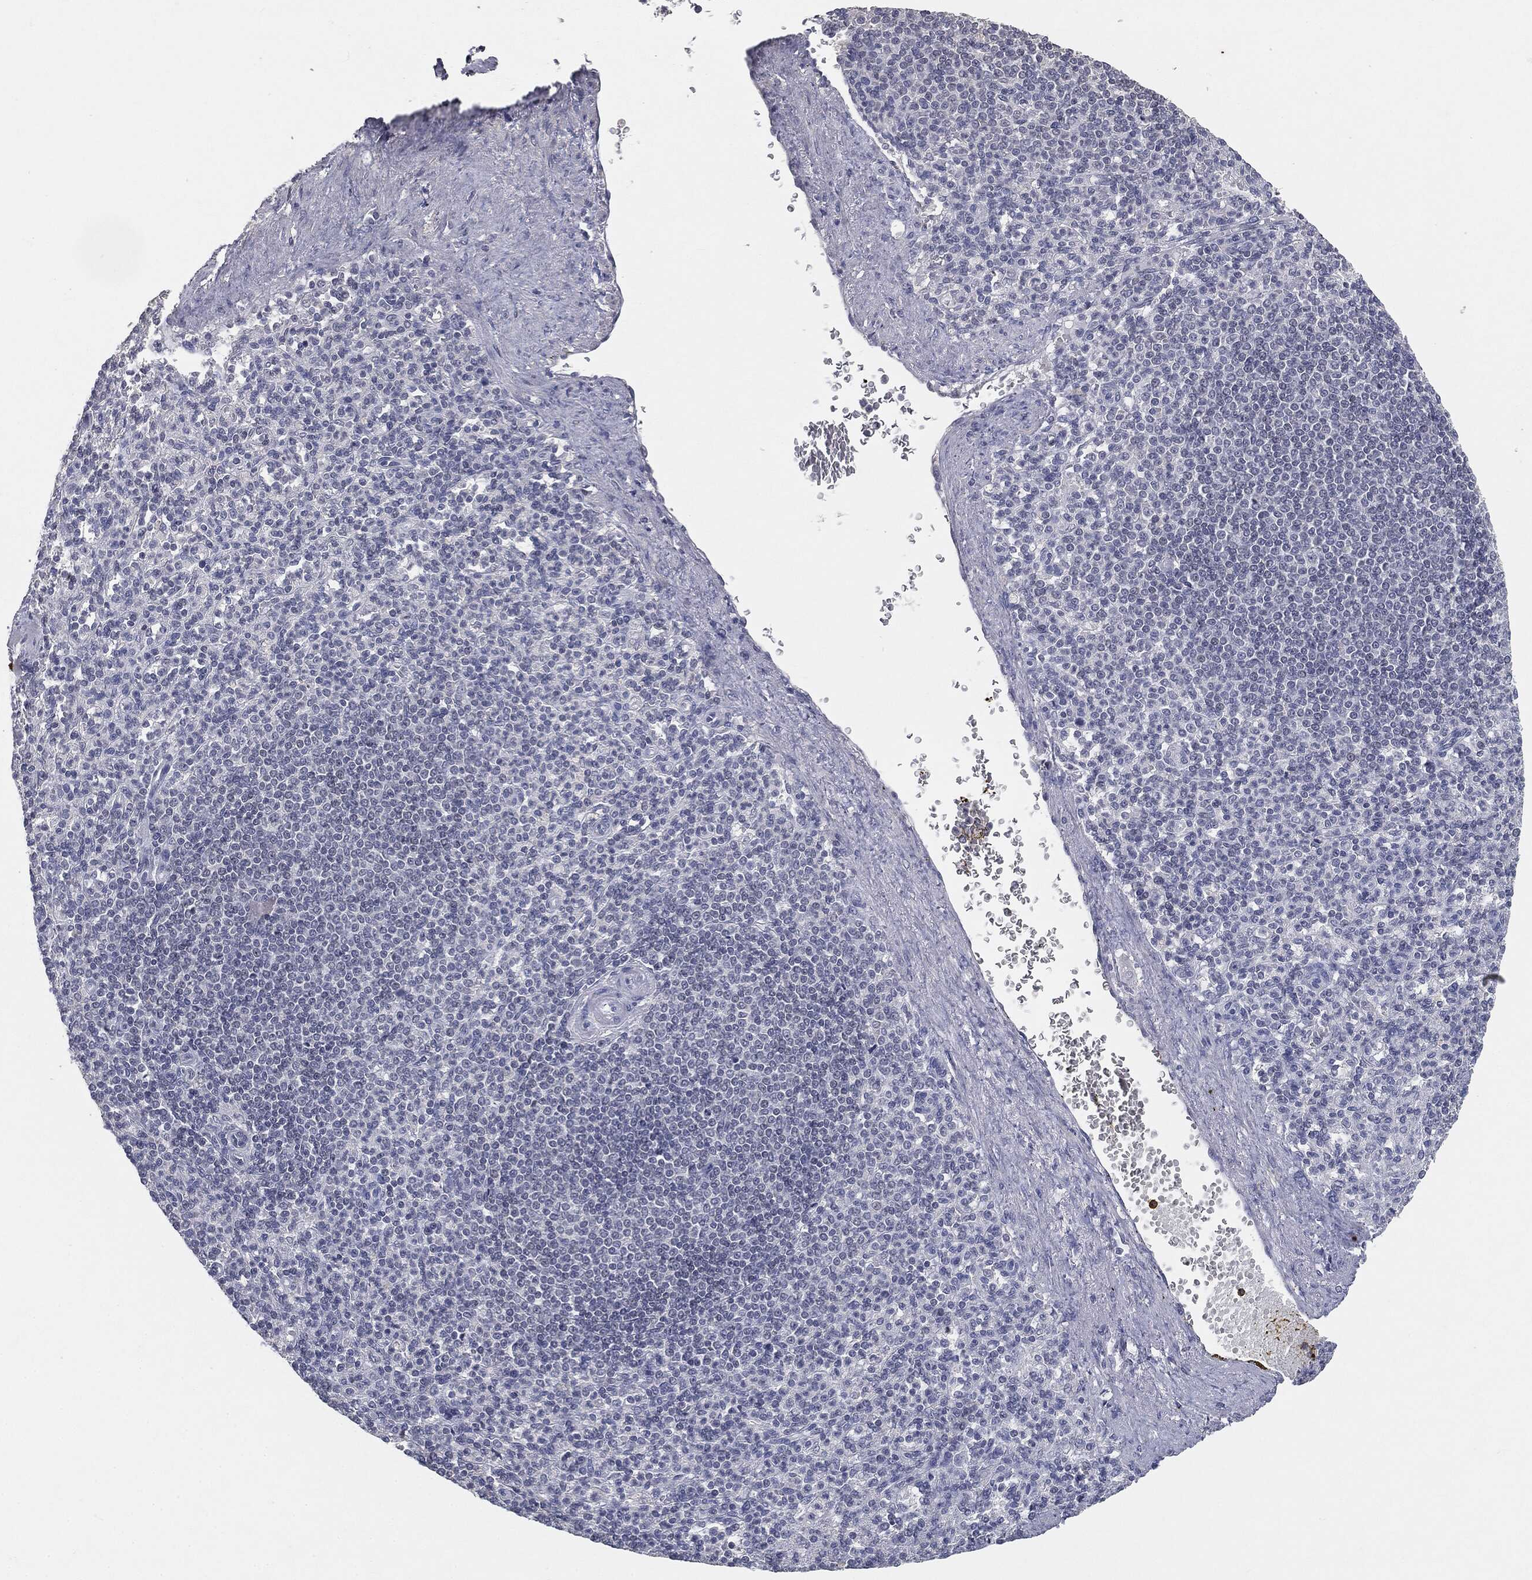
{"staining": {"intensity": "negative", "quantity": "none", "location": "none"}, "tissue": "spleen", "cell_type": "Cells in red pulp", "image_type": "normal", "snomed": [{"axis": "morphology", "description": "Normal tissue, NOS"}, {"axis": "topography", "description": "Spleen"}], "caption": "This is an immunohistochemistry micrograph of benign human spleen. There is no staining in cells in red pulp.", "gene": "SLC2A2", "patient": {"sex": "female", "age": 74}}